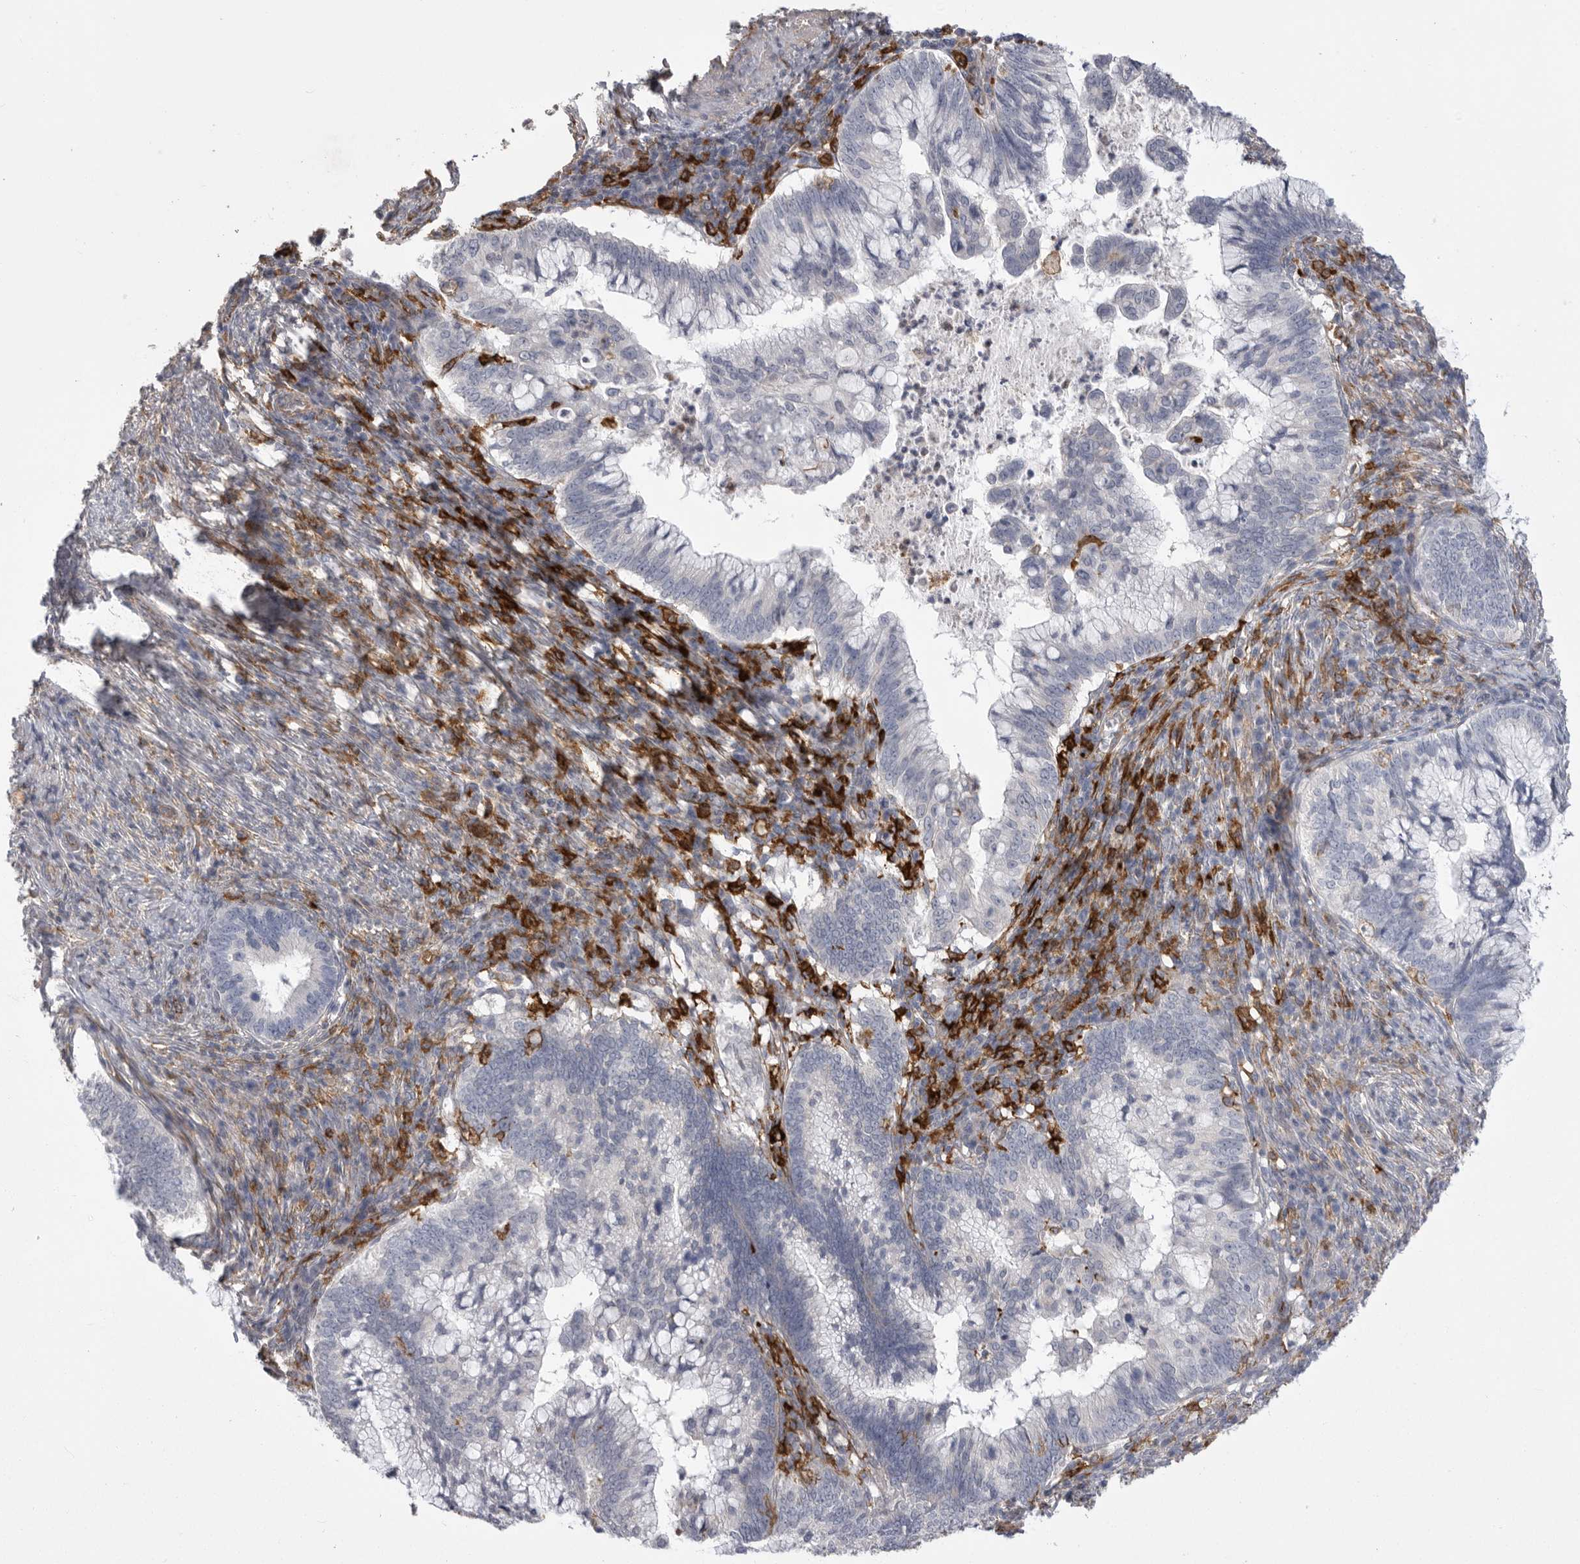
{"staining": {"intensity": "negative", "quantity": "none", "location": "none"}, "tissue": "cervical cancer", "cell_type": "Tumor cells", "image_type": "cancer", "snomed": [{"axis": "morphology", "description": "Adenocarcinoma, NOS"}, {"axis": "topography", "description": "Cervix"}], "caption": "Tumor cells are negative for protein expression in human cervical adenocarcinoma.", "gene": "SIGLEC10", "patient": {"sex": "female", "age": 36}}